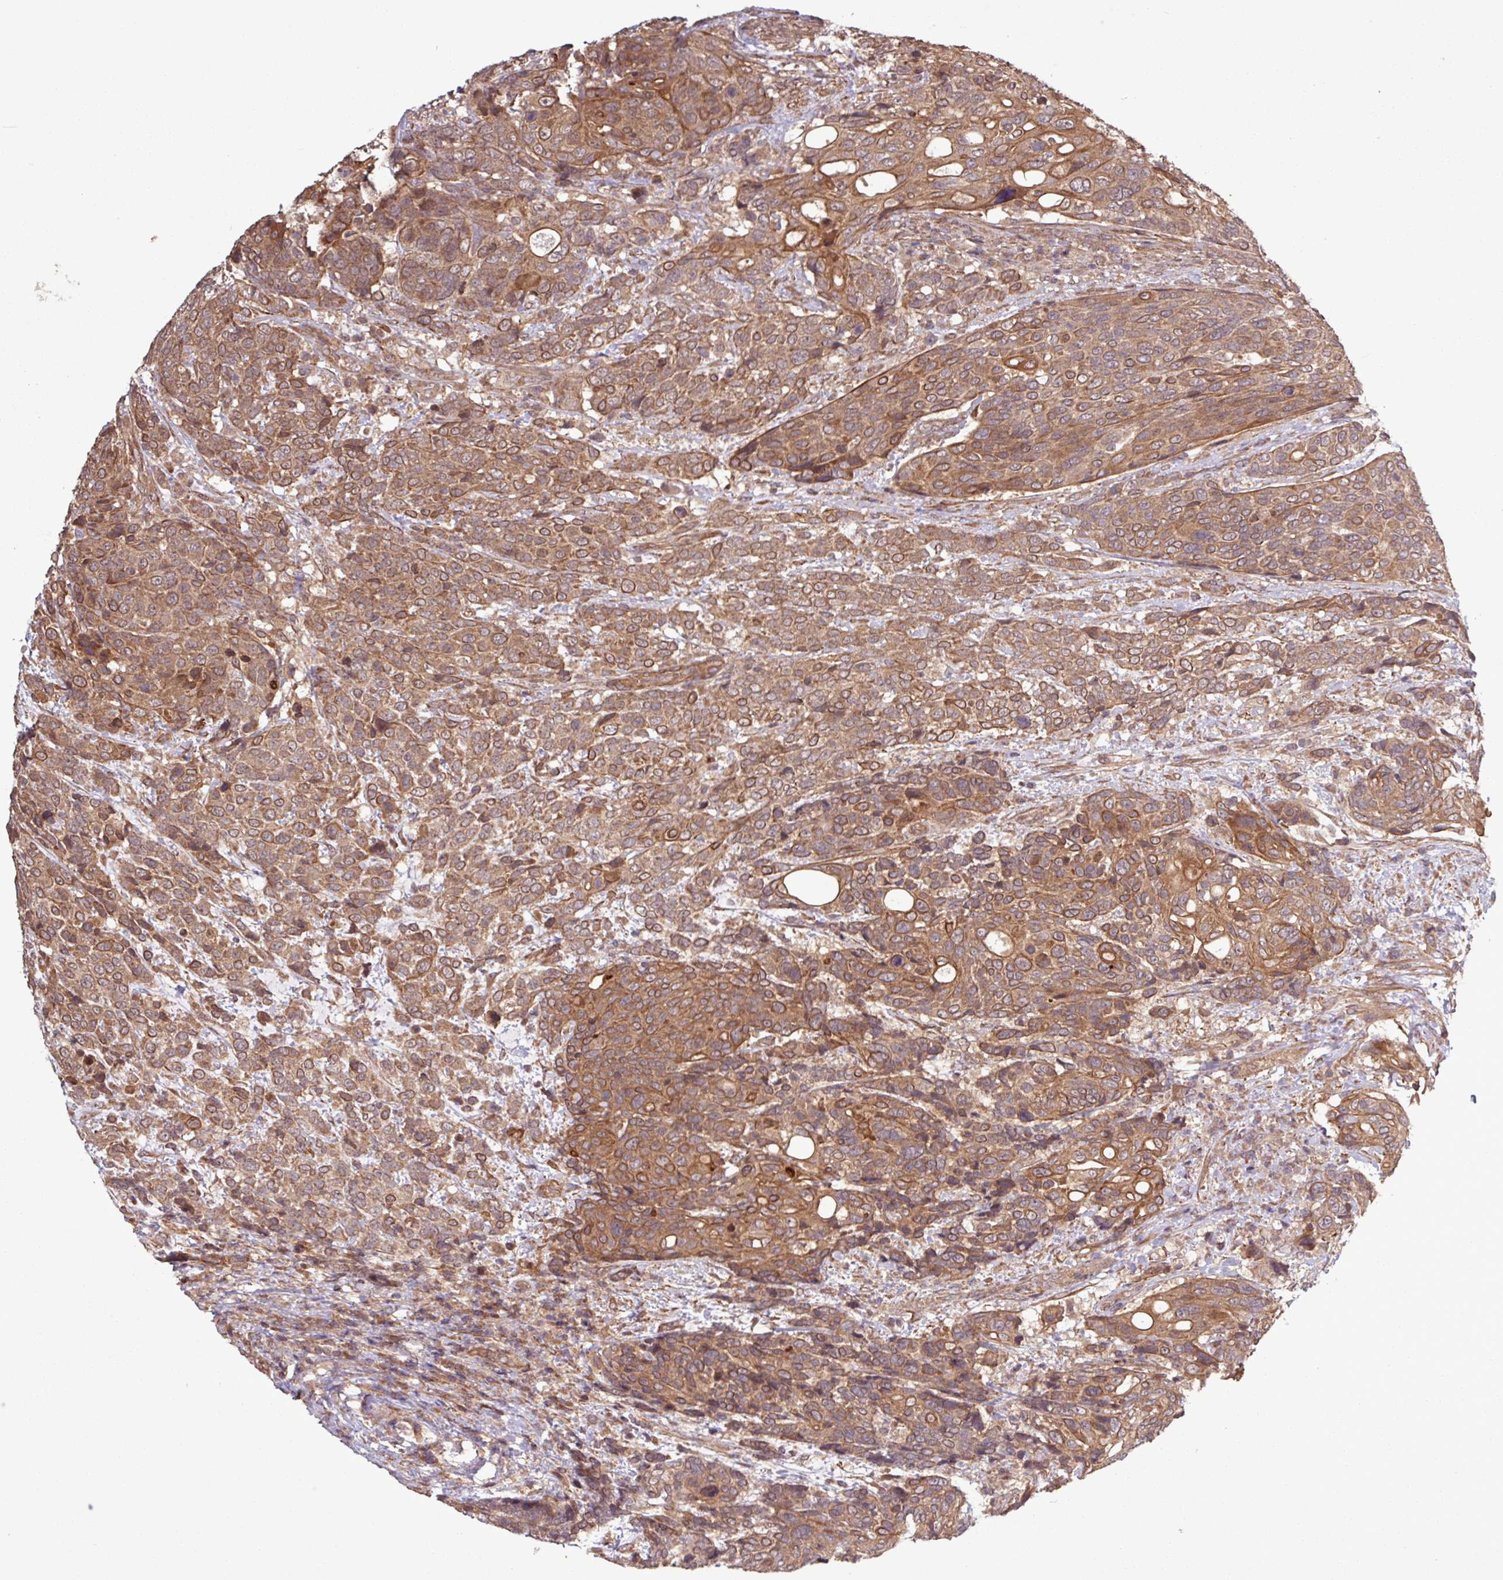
{"staining": {"intensity": "strong", "quantity": ">75%", "location": "cytoplasmic/membranous"}, "tissue": "urothelial cancer", "cell_type": "Tumor cells", "image_type": "cancer", "snomed": [{"axis": "morphology", "description": "Urothelial carcinoma, High grade"}, {"axis": "topography", "description": "Urinary bladder"}], "caption": "Immunohistochemical staining of urothelial cancer exhibits high levels of strong cytoplasmic/membranous staining in about >75% of tumor cells.", "gene": "TRABD2A", "patient": {"sex": "female", "age": 70}}